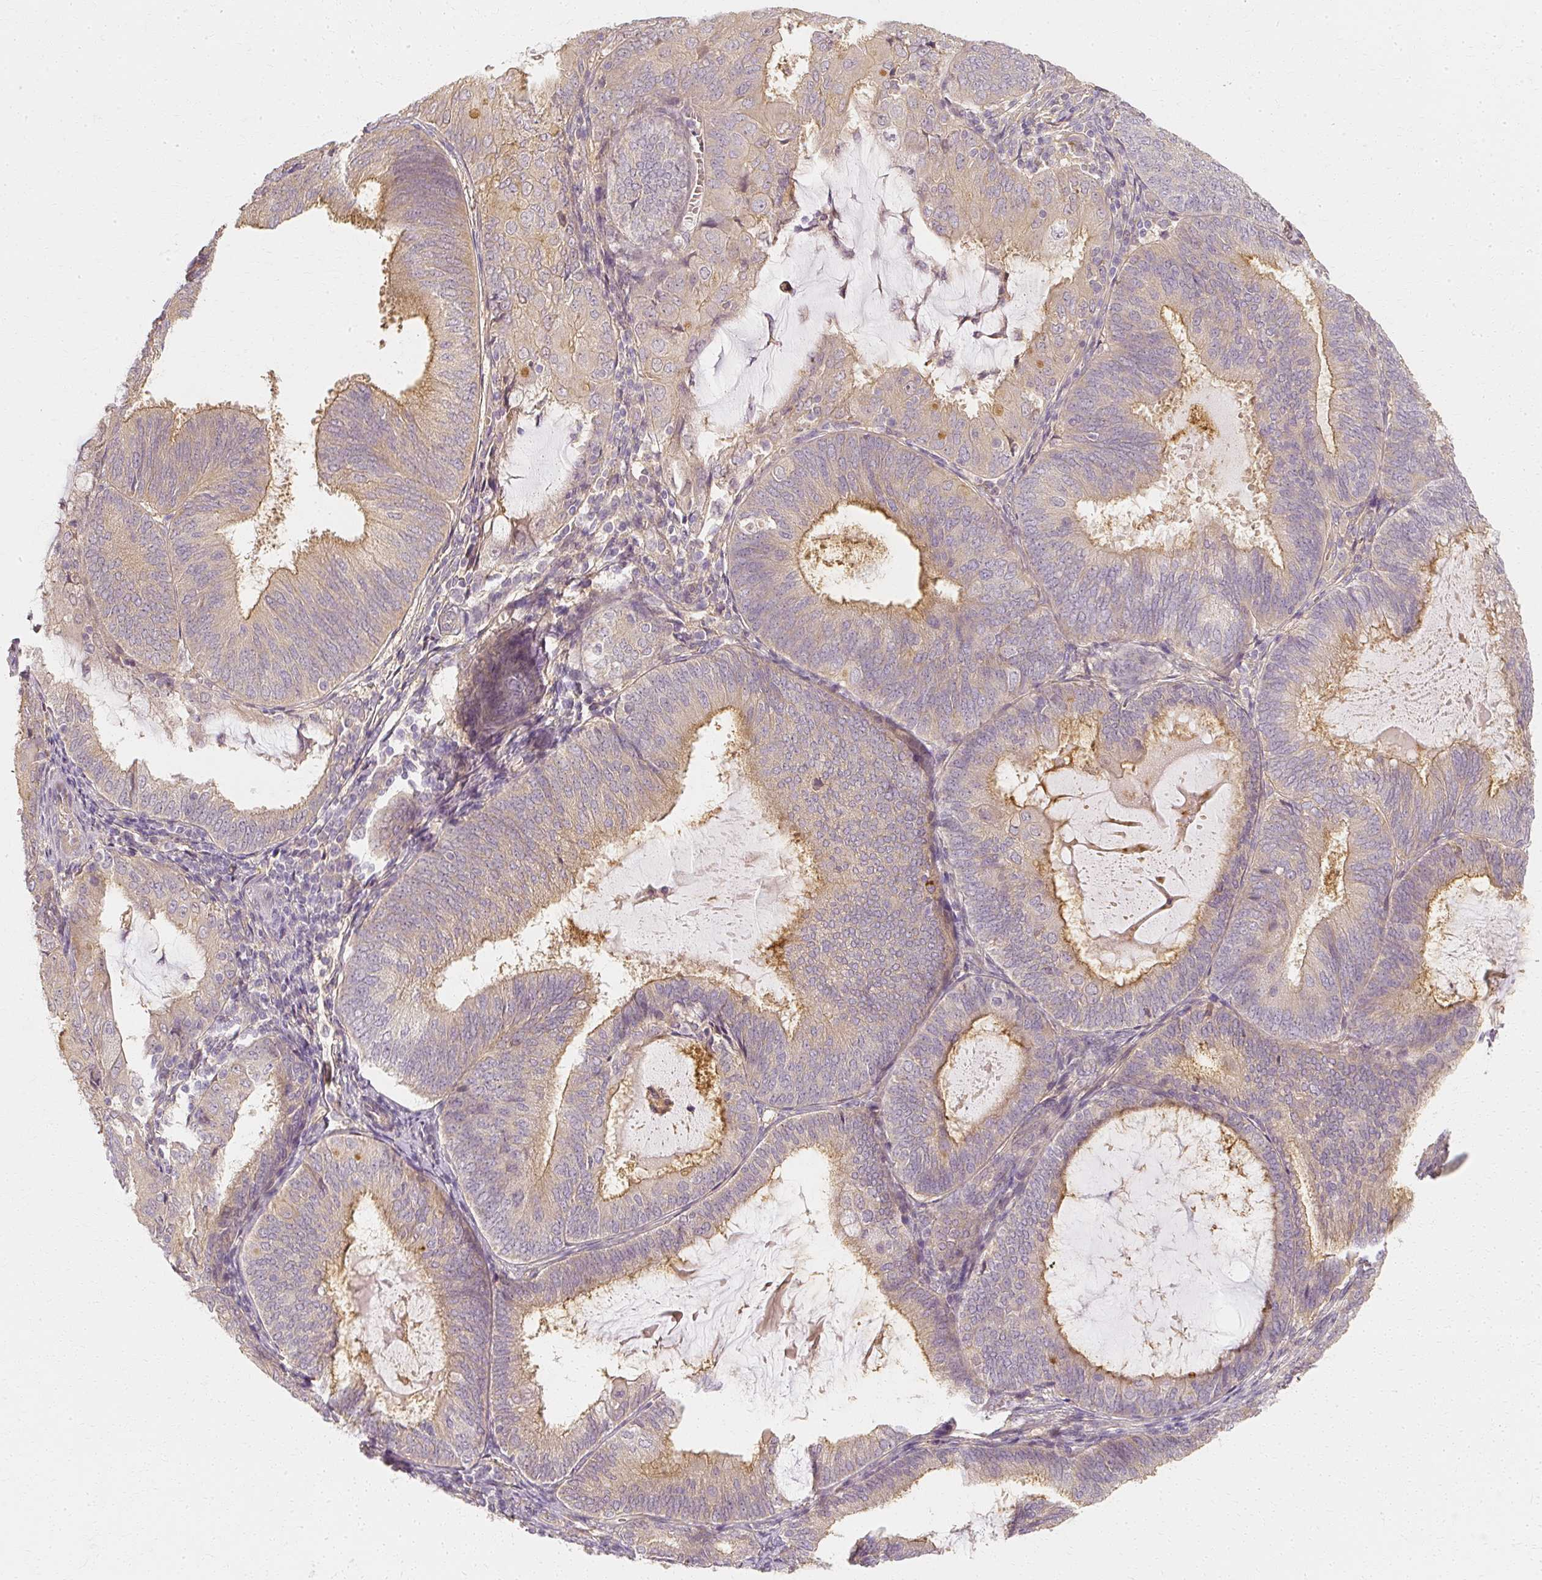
{"staining": {"intensity": "moderate", "quantity": "<25%", "location": "cytoplasmic/membranous"}, "tissue": "endometrial cancer", "cell_type": "Tumor cells", "image_type": "cancer", "snomed": [{"axis": "morphology", "description": "Adenocarcinoma, NOS"}, {"axis": "topography", "description": "Endometrium"}], "caption": "Immunohistochemical staining of endometrial cancer exhibits low levels of moderate cytoplasmic/membranous protein positivity in about <25% of tumor cells.", "gene": "GNAQ", "patient": {"sex": "female", "age": 81}}